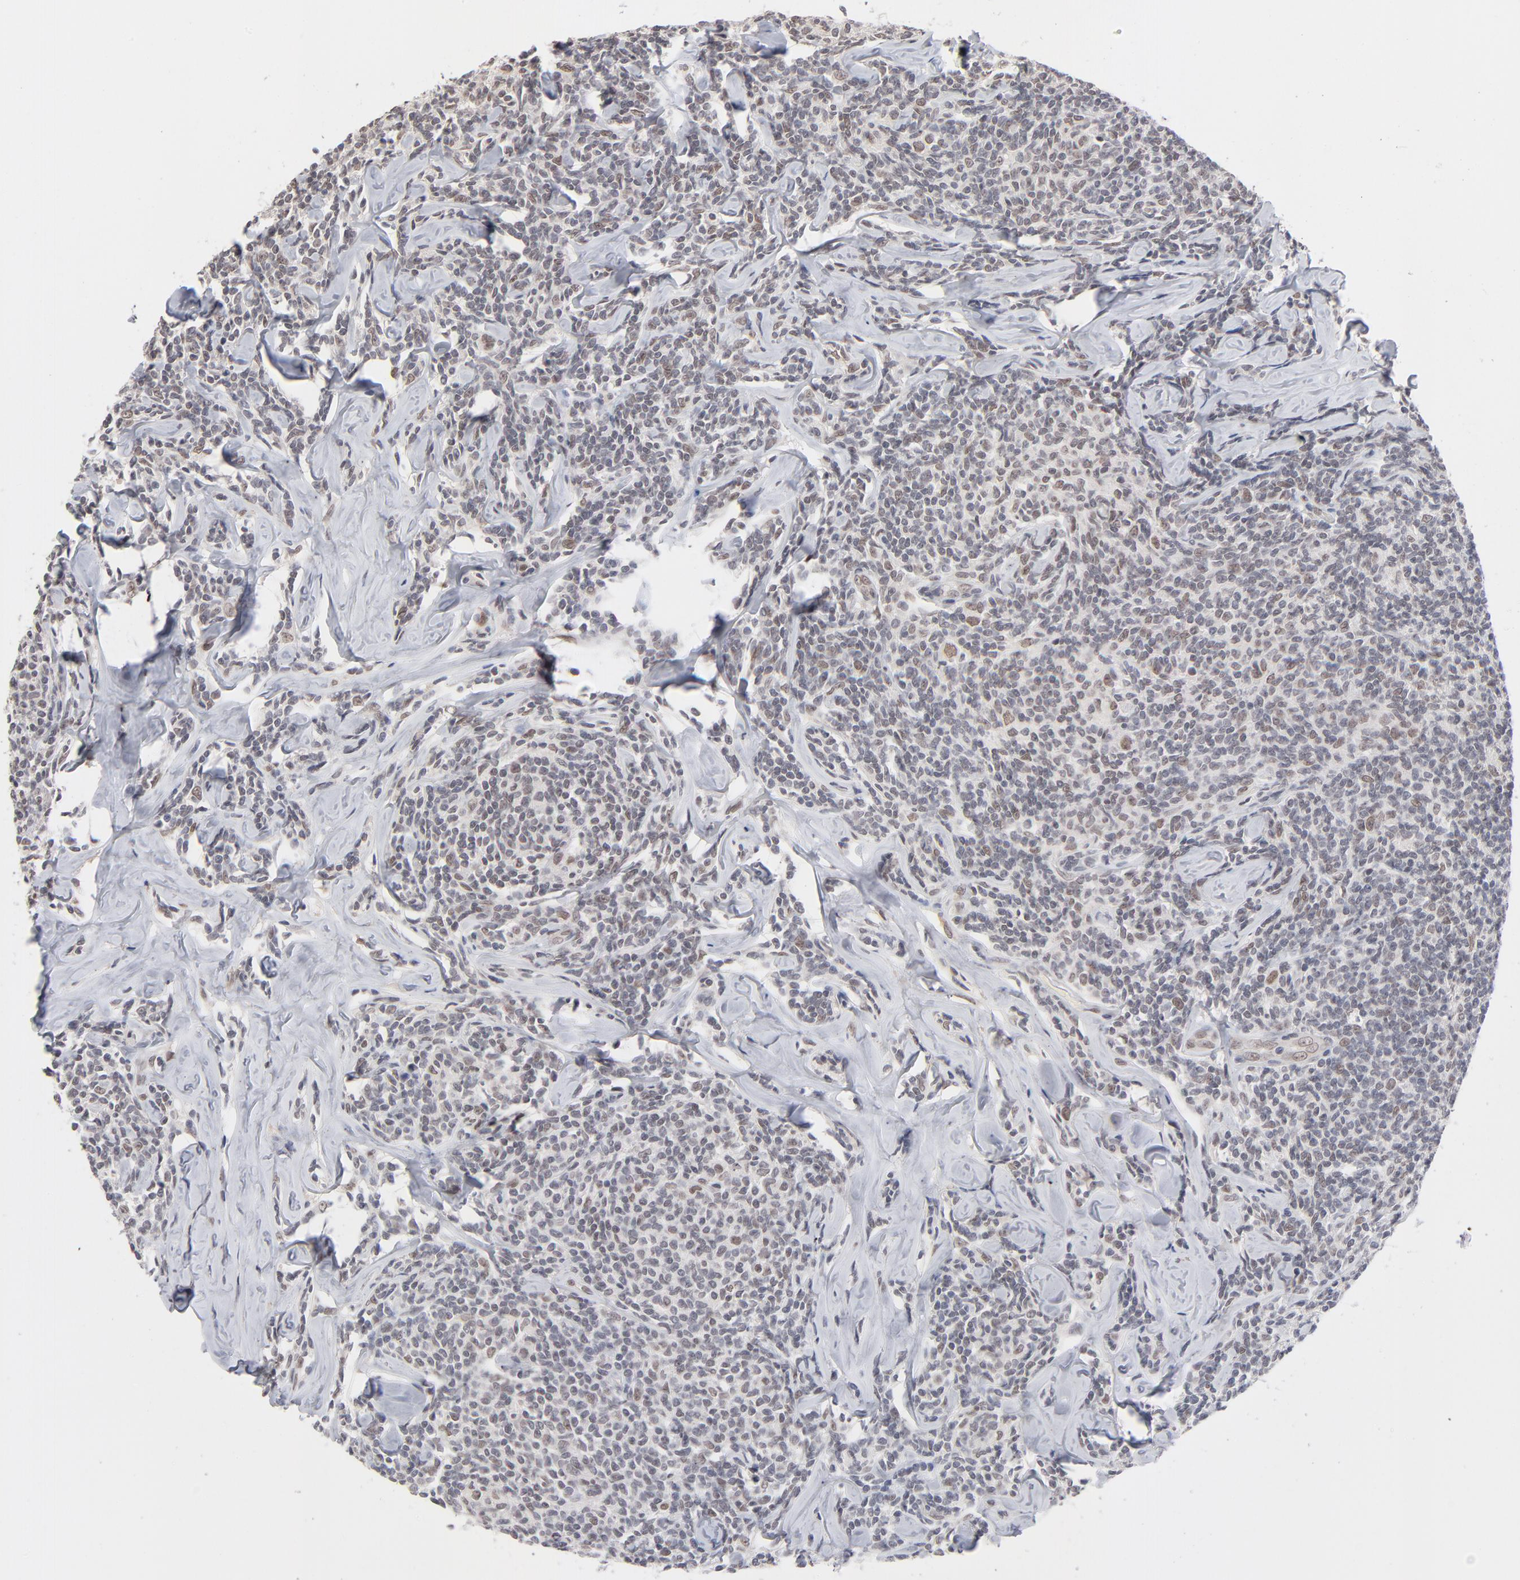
{"staining": {"intensity": "weak", "quantity": "<25%", "location": "nuclear"}, "tissue": "lymphoma", "cell_type": "Tumor cells", "image_type": "cancer", "snomed": [{"axis": "morphology", "description": "Malignant lymphoma, non-Hodgkin's type, Low grade"}, {"axis": "topography", "description": "Lymph node"}], "caption": "IHC image of low-grade malignant lymphoma, non-Hodgkin's type stained for a protein (brown), which displays no positivity in tumor cells.", "gene": "MBIP", "patient": {"sex": "female", "age": 56}}